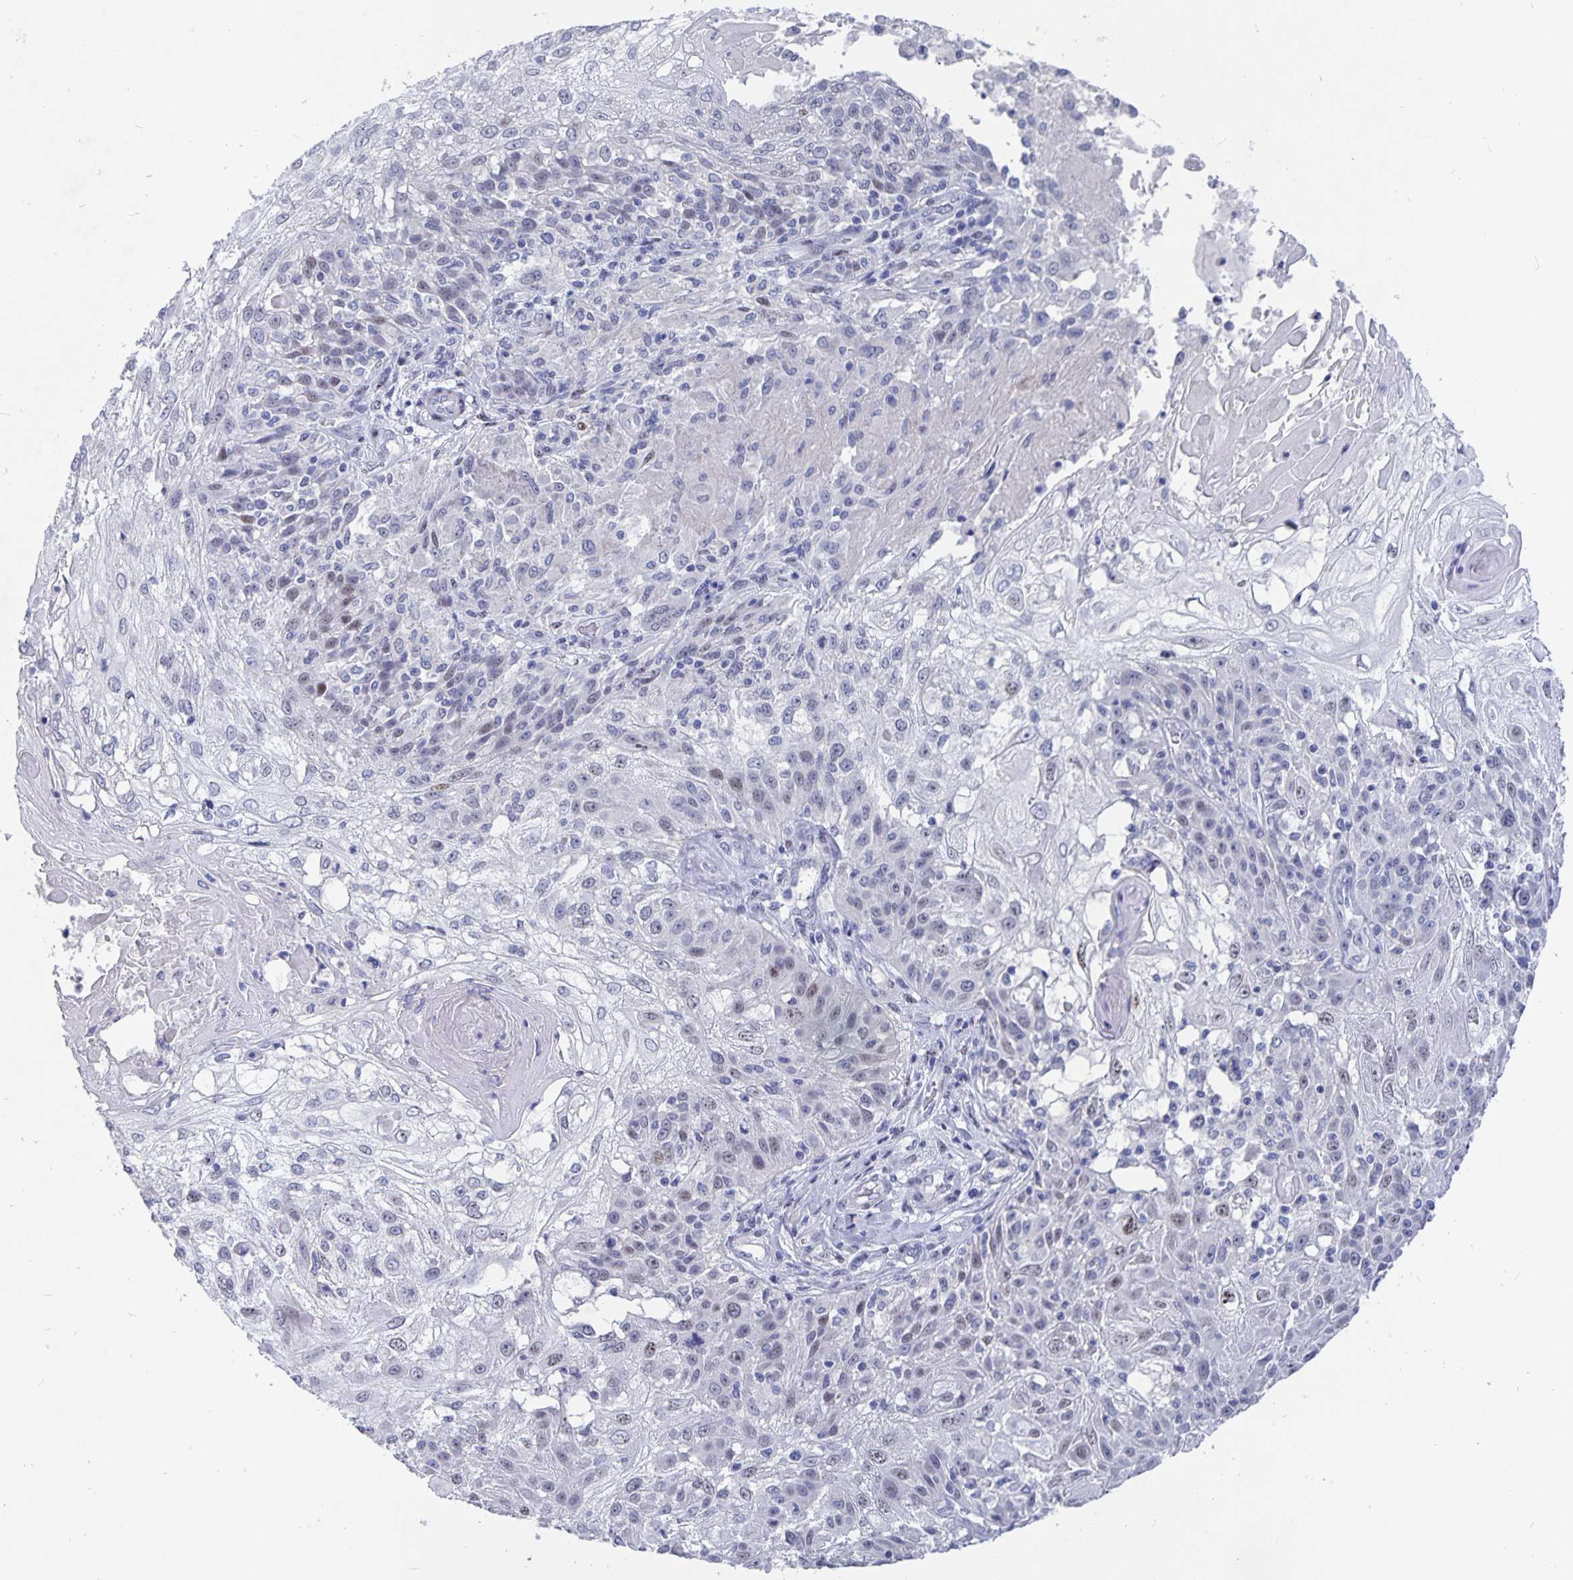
{"staining": {"intensity": "weak", "quantity": "<25%", "location": "nuclear"}, "tissue": "skin cancer", "cell_type": "Tumor cells", "image_type": "cancer", "snomed": [{"axis": "morphology", "description": "Normal tissue, NOS"}, {"axis": "morphology", "description": "Squamous cell carcinoma, NOS"}, {"axis": "topography", "description": "Skin"}], "caption": "The histopathology image exhibits no staining of tumor cells in skin squamous cell carcinoma. (Immunohistochemistry (ihc), brightfield microscopy, high magnification).", "gene": "SMOC1", "patient": {"sex": "female", "age": 83}}